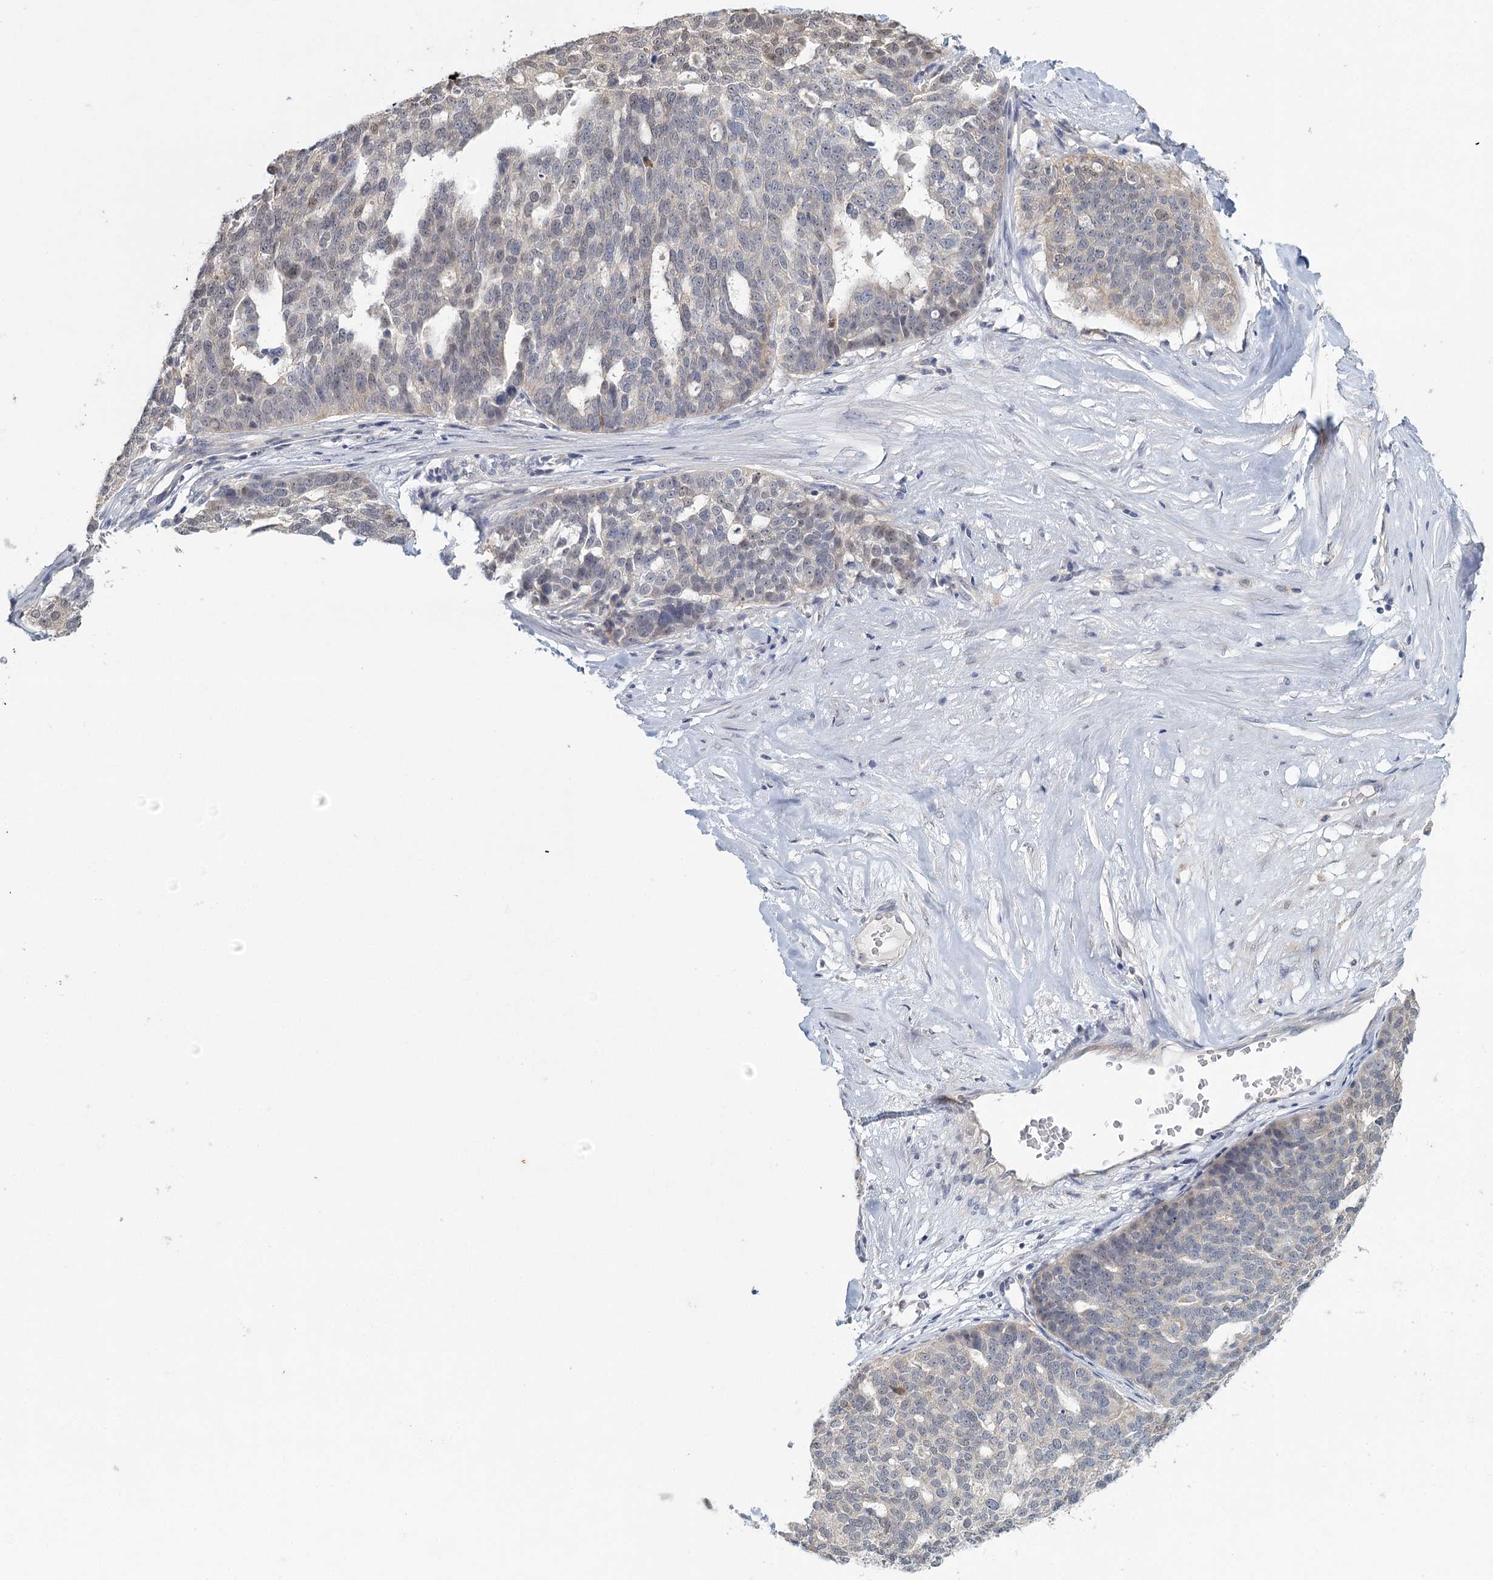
{"staining": {"intensity": "weak", "quantity": "<25%", "location": "nuclear"}, "tissue": "ovarian cancer", "cell_type": "Tumor cells", "image_type": "cancer", "snomed": [{"axis": "morphology", "description": "Cystadenocarcinoma, serous, NOS"}, {"axis": "topography", "description": "Ovary"}], "caption": "A high-resolution histopathology image shows immunohistochemistry staining of serous cystadenocarcinoma (ovarian), which shows no significant positivity in tumor cells. (Stains: DAB IHC with hematoxylin counter stain, Microscopy: brightfield microscopy at high magnification).", "gene": "MYO7B", "patient": {"sex": "female", "age": 59}}